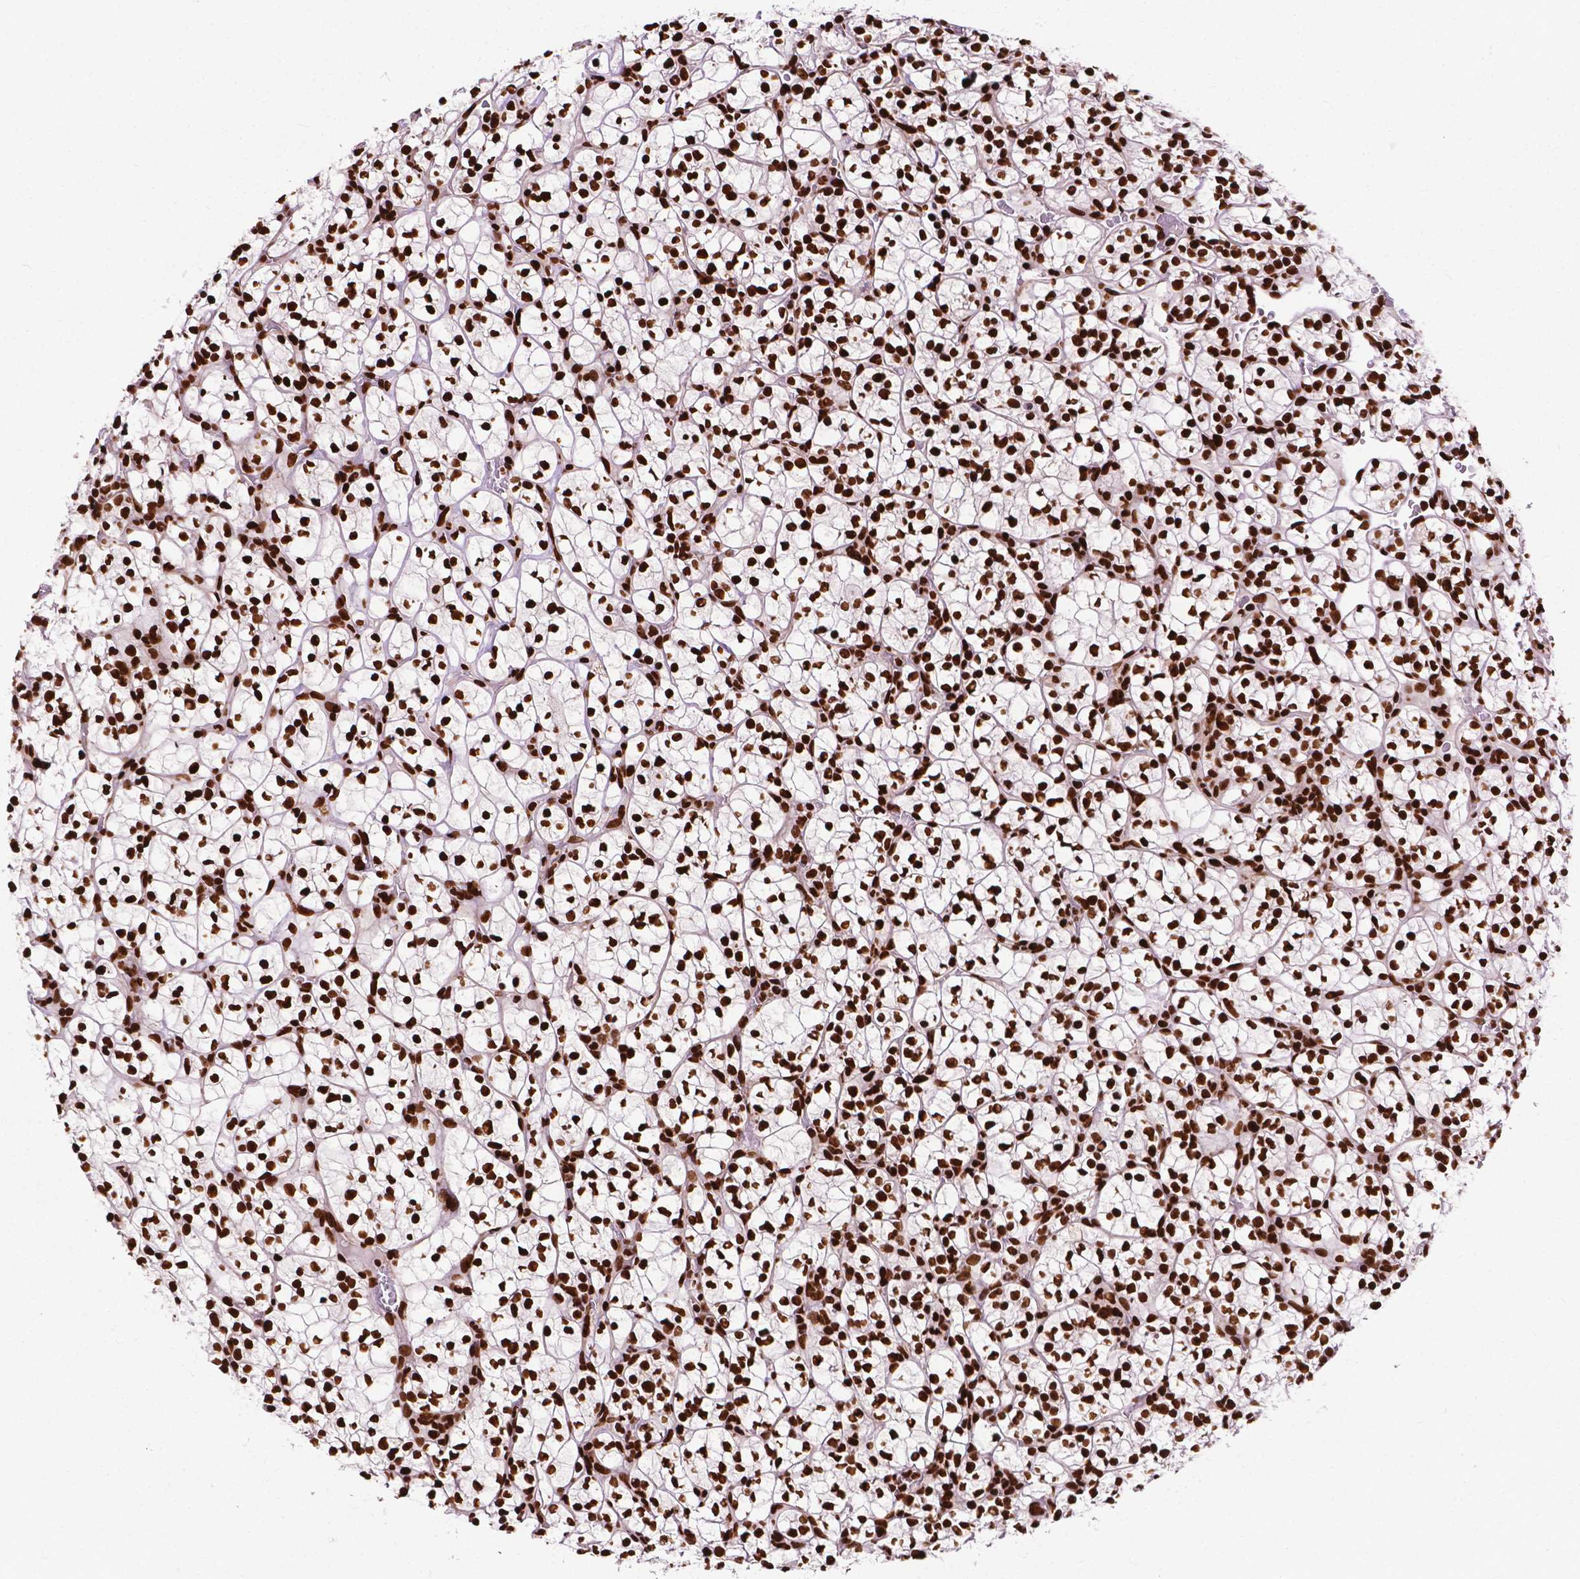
{"staining": {"intensity": "strong", "quantity": ">75%", "location": "nuclear"}, "tissue": "renal cancer", "cell_type": "Tumor cells", "image_type": "cancer", "snomed": [{"axis": "morphology", "description": "Adenocarcinoma, NOS"}, {"axis": "topography", "description": "Kidney"}], "caption": "Immunohistochemistry (DAB) staining of human renal adenocarcinoma demonstrates strong nuclear protein positivity in approximately >75% of tumor cells.", "gene": "SMIM5", "patient": {"sex": "female", "age": 89}}